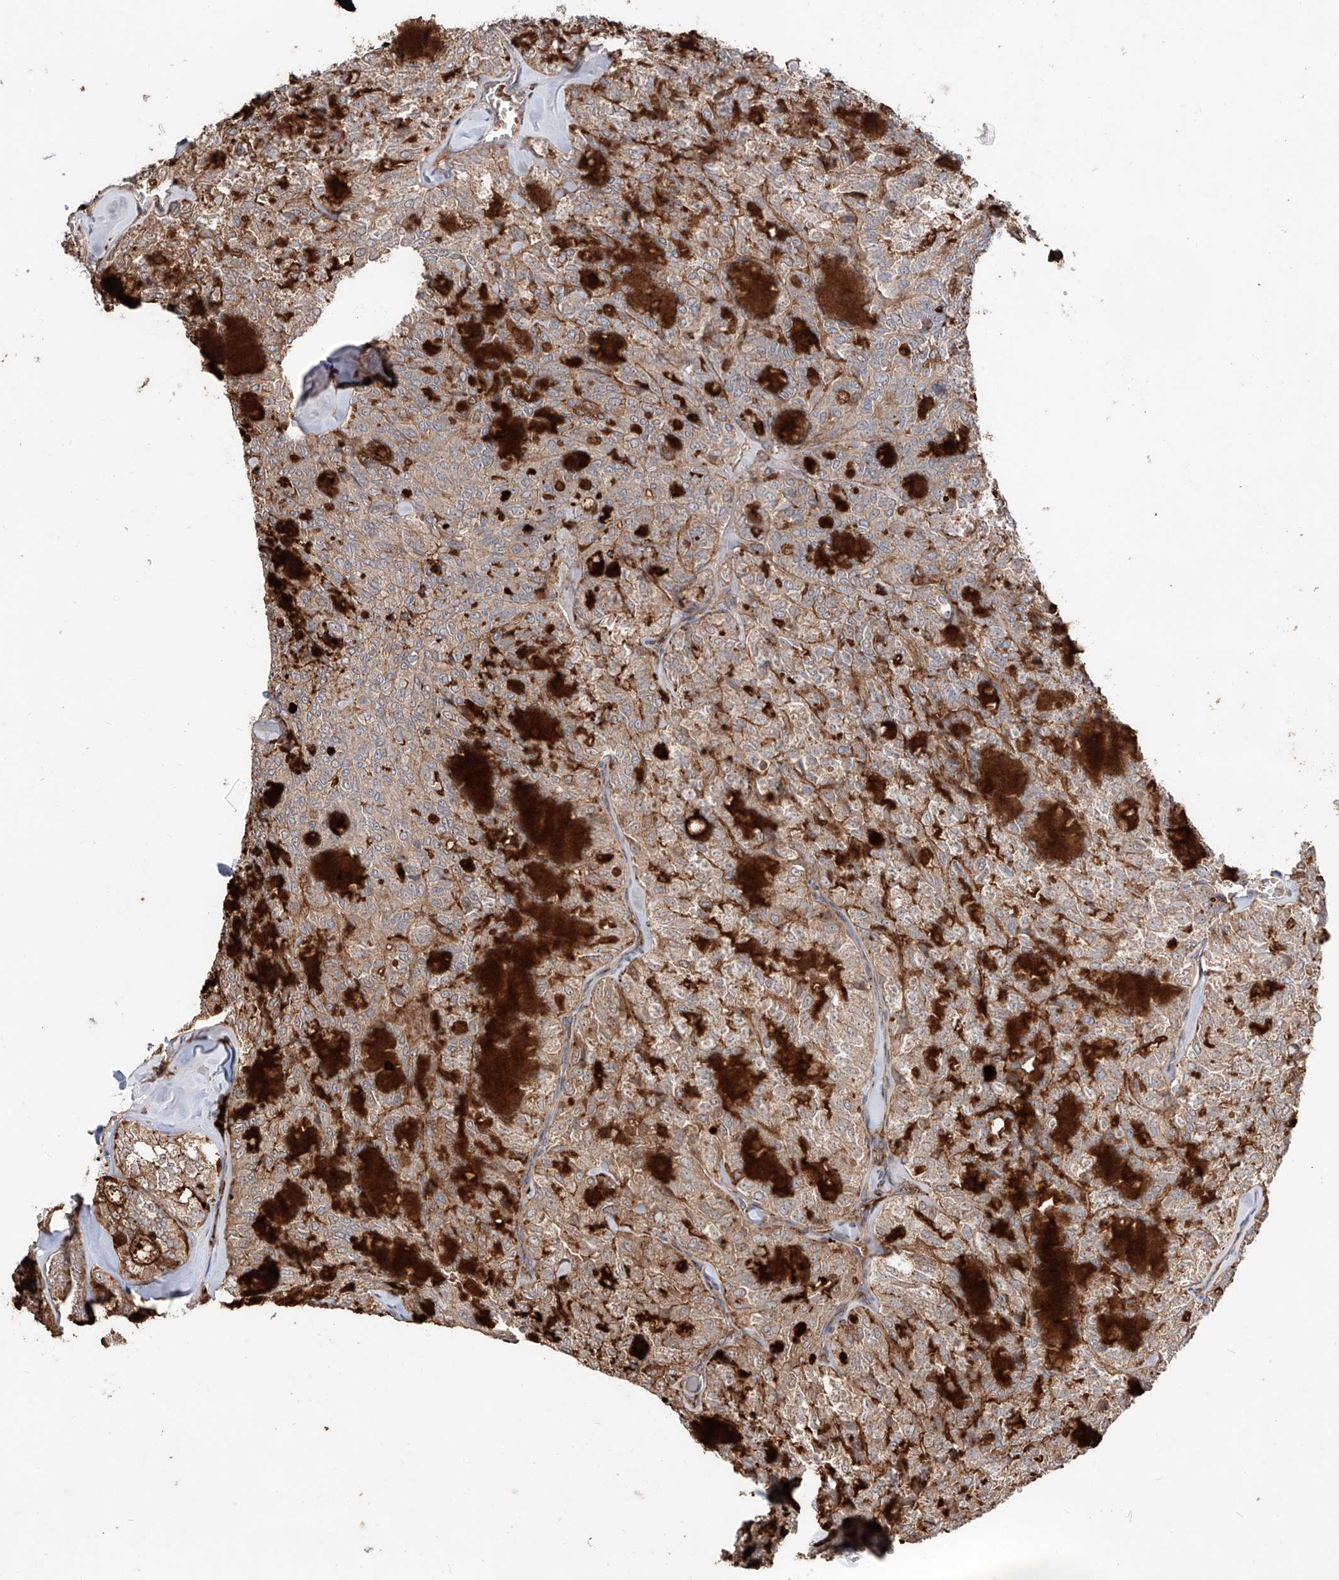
{"staining": {"intensity": "moderate", "quantity": ">75%", "location": "cytoplasmic/membranous"}, "tissue": "thyroid cancer", "cell_type": "Tumor cells", "image_type": "cancer", "snomed": [{"axis": "morphology", "description": "Follicular adenoma carcinoma, NOS"}, {"axis": "topography", "description": "Thyroid gland"}], "caption": "A brown stain labels moderate cytoplasmic/membranous staining of a protein in human thyroid cancer tumor cells. Immunohistochemistry (ihc) stains the protein in brown and the nuclei are stained blue.", "gene": "EDN1", "patient": {"sex": "male", "age": 75}}